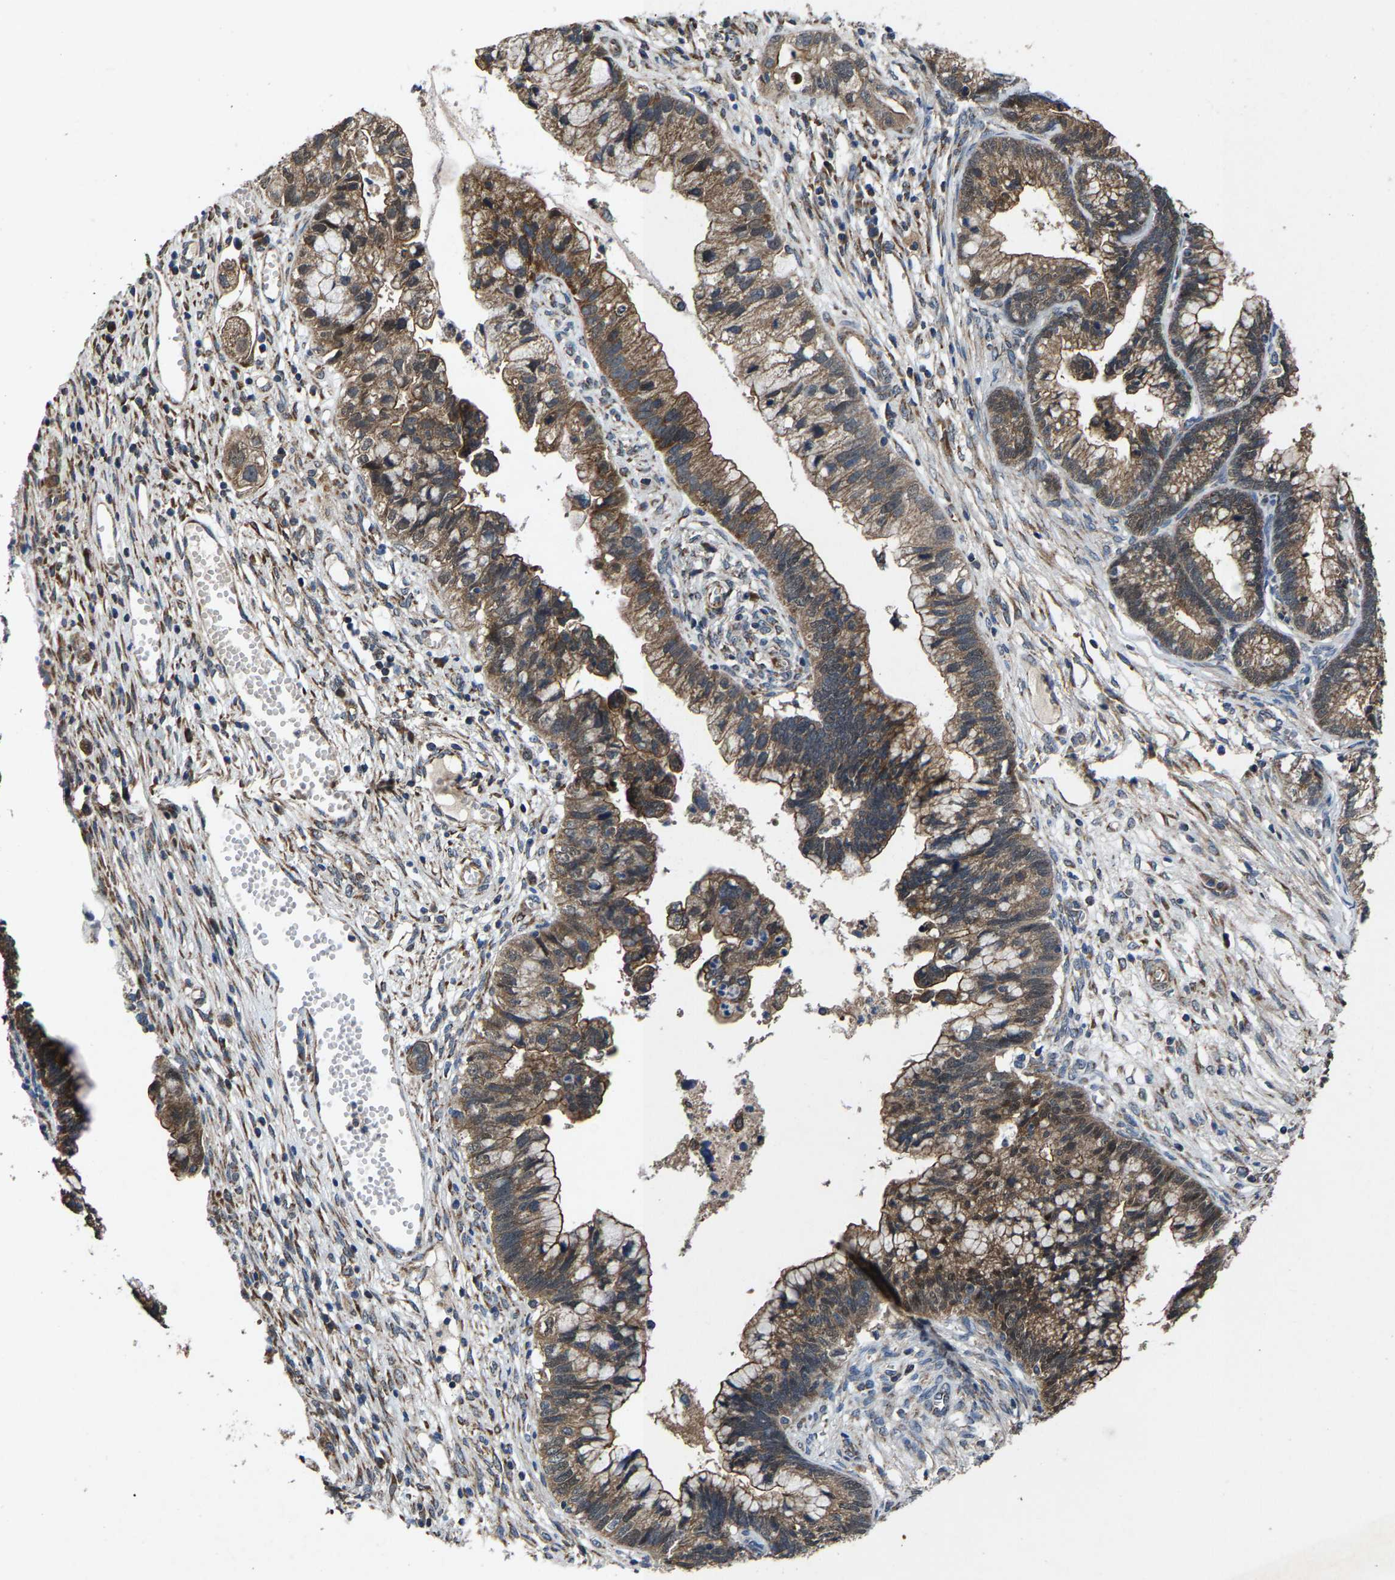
{"staining": {"intensity": "moderate", "quantity": ">75%", "location": "cytoplasmic/membranous"}, "tissue": "cervical cancer", "cell_type": "Tumor cells", "image_type": "cancer", "snomed": [{"axis": "morphology", "description": "Adenocarcinoma, NOS"}, {"axis": "topography", "description": "Cervix"}], "caption": "There is medium levels of moderate cytoplasmic/membranous expression in tumor cells of cervical adenocarcinoma, as demonstrated by immunohistochemical staining (brown color).", "gene": "PDP1", "patient": {"sex": "female", "age": 44}}